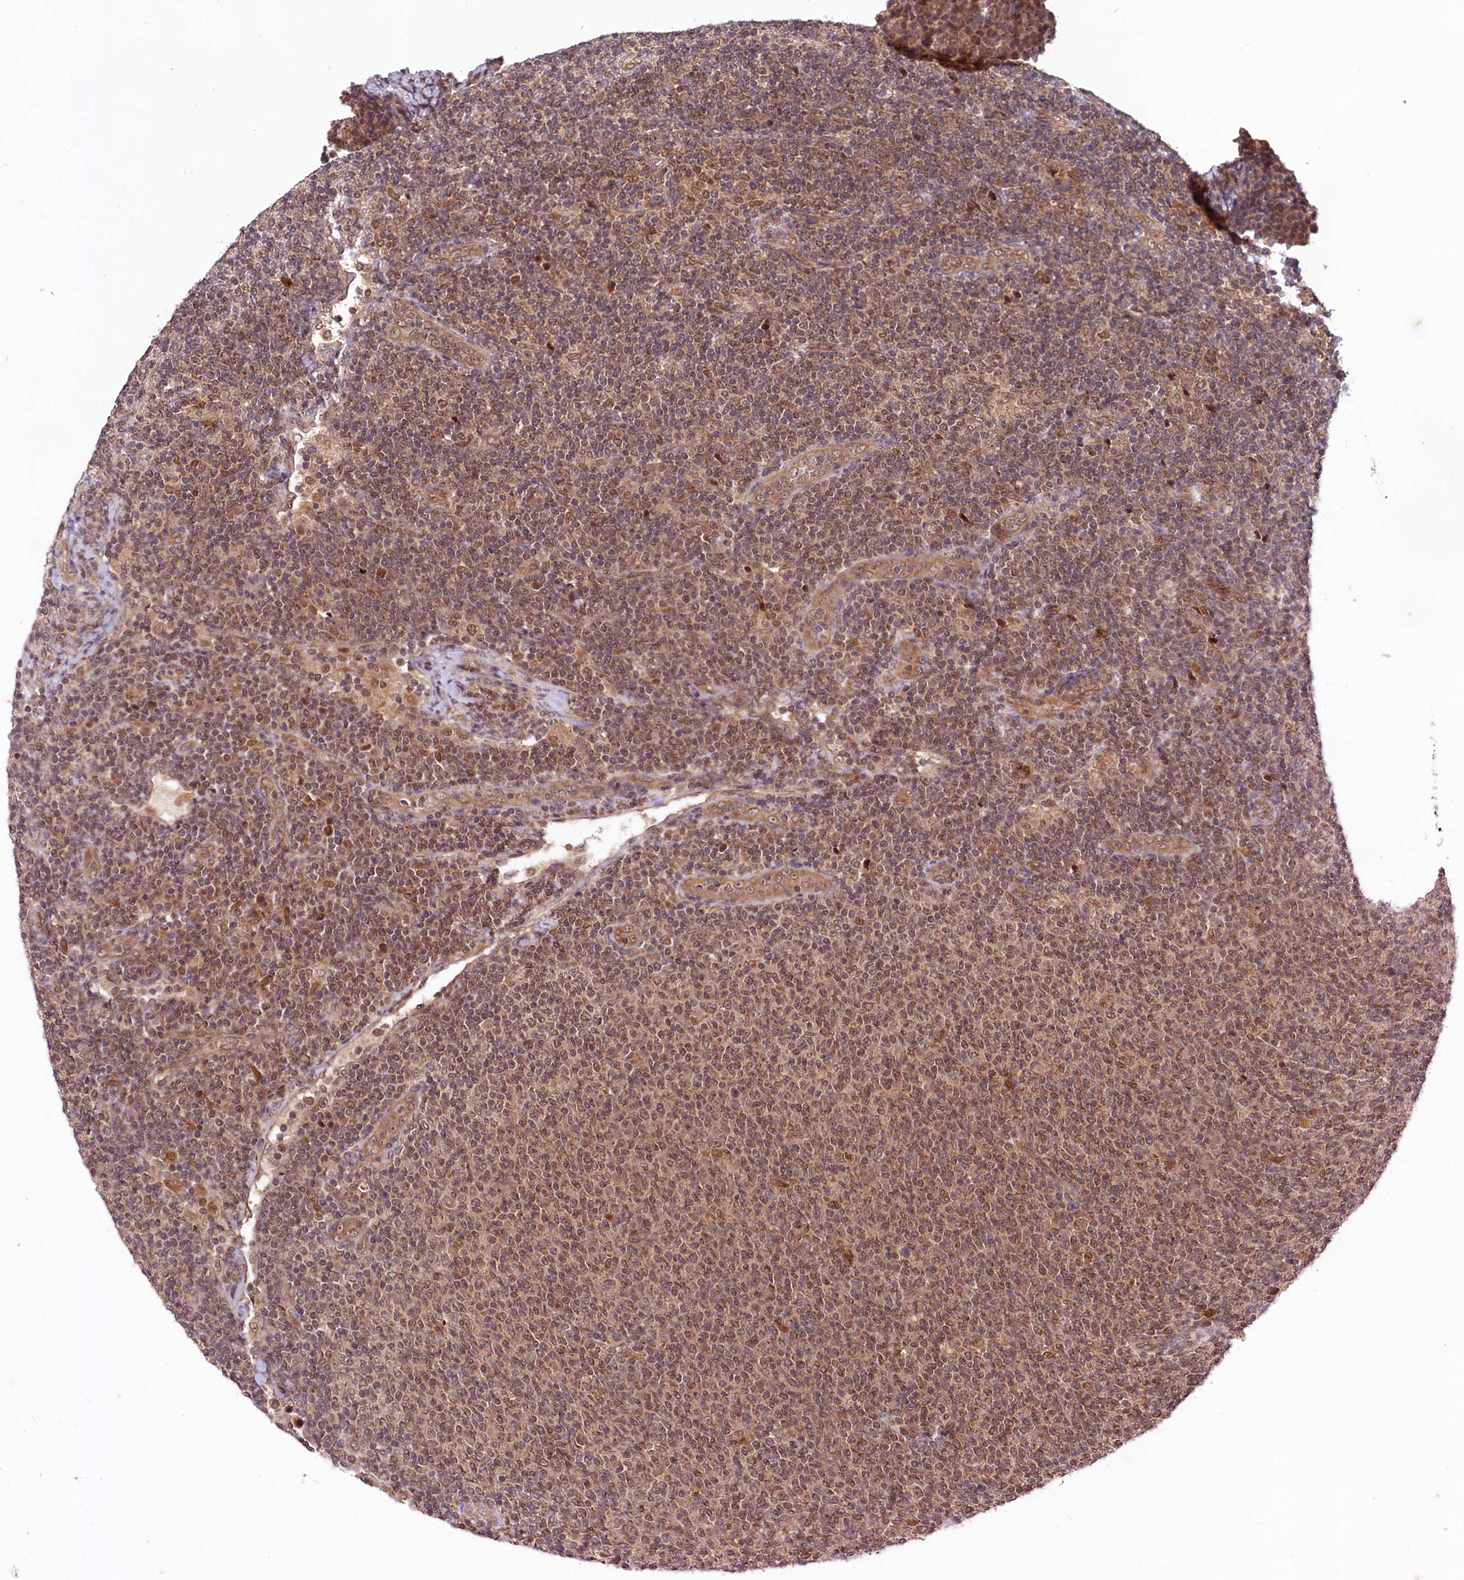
{"staining": {"intensity": "moderate", "quantity": ">75%", "location": "nuclear"}, "tissue": "lymphoma", "cell_type": "Tumor cells", "image_type": "cancer", "snomed": [{"axis": "morphology", "description": "Malignant lymphoma, non-Hodgkin's type, Low grade"}, {"axis": "topography", "description": "Lymph node"}], "caption": "Lymphoma stained with a protein marker shows moderate staining in tumor cells.", "gene": "UBE3A", "patient": {"sex": "male", "age": 66}}